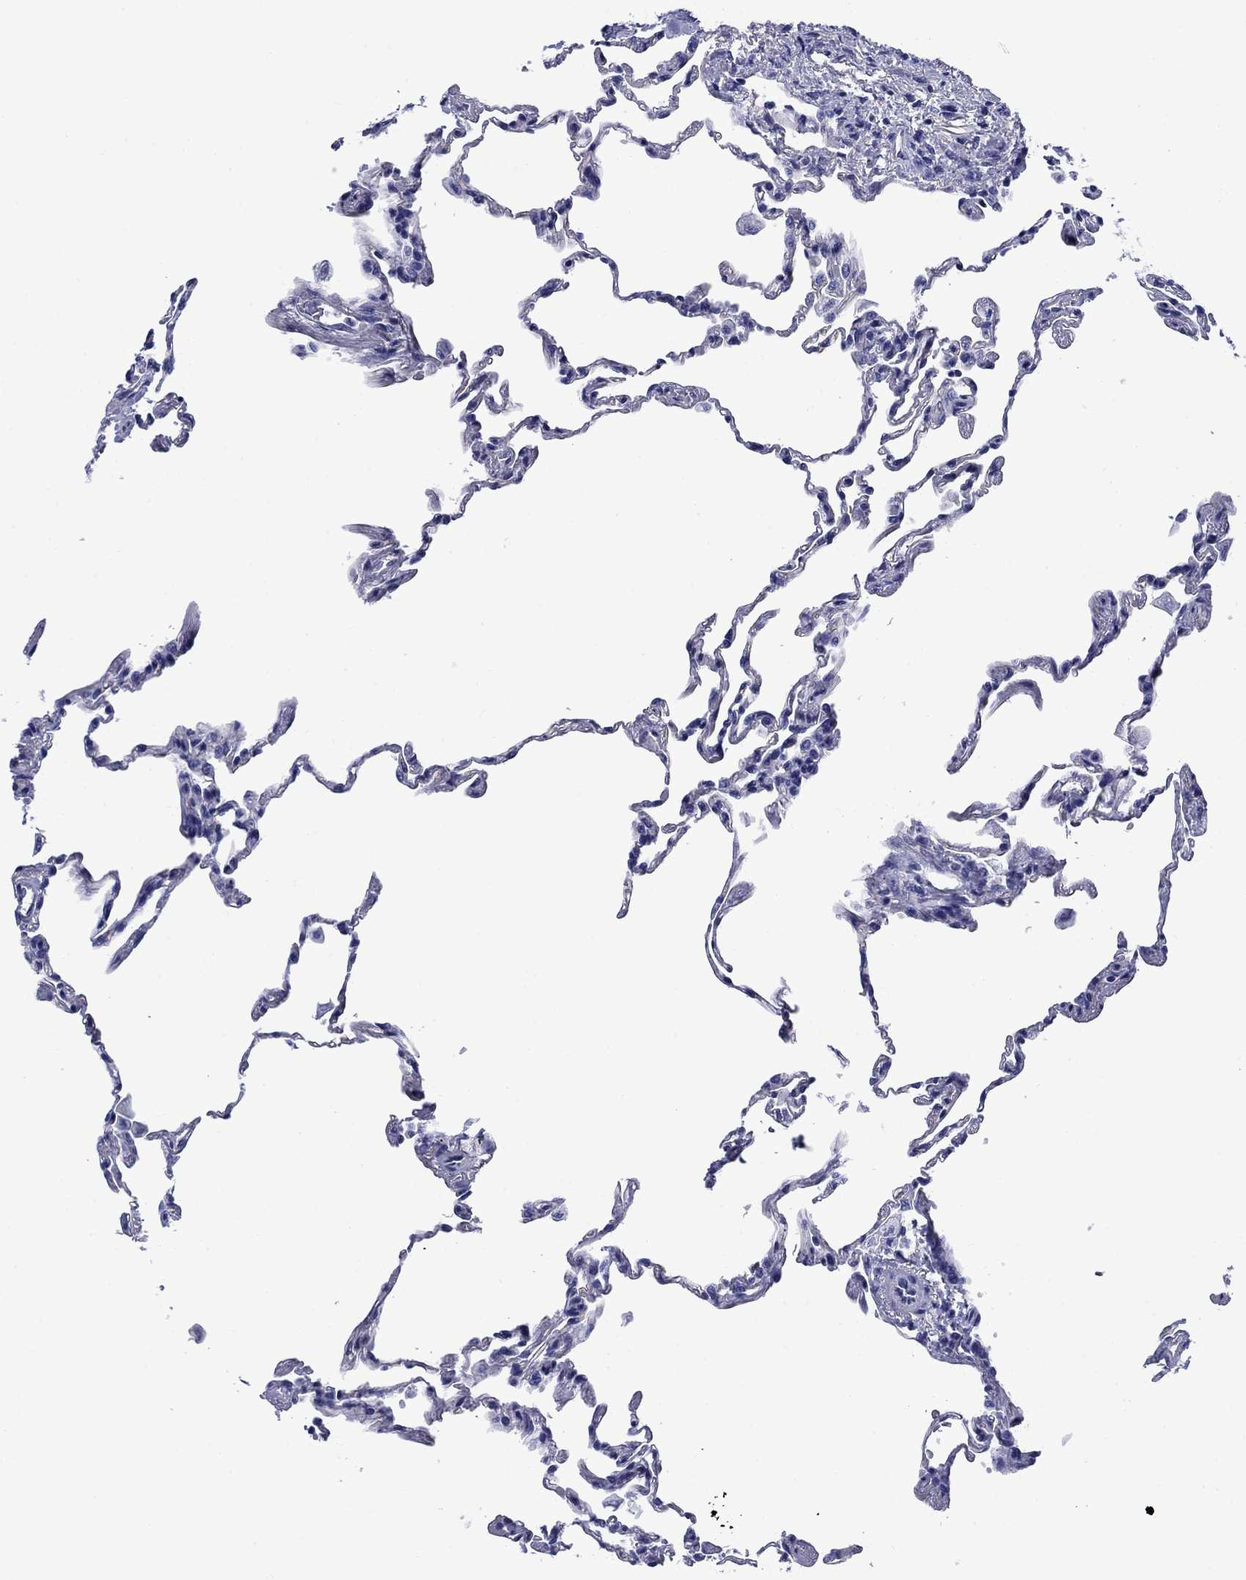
{"staining": {"intensity": "negative", "quantity": "none", "location": "none"}, "tissue": "lung", "cell_type": "Alveolar cells", "image_type": "normal", "snomed": [{"axis": "morphology", "description": "Normal tissue, NOS"}, {"axis": "topography", "description": "Lung"}], "caption": "Immunohistochemistry (IHC) image of normal lung stained for a protein (brown), which displays no positivity in alveolar cells.", "gene": "SLC1A2", "patient": {"sex": "female", "age": 57}}